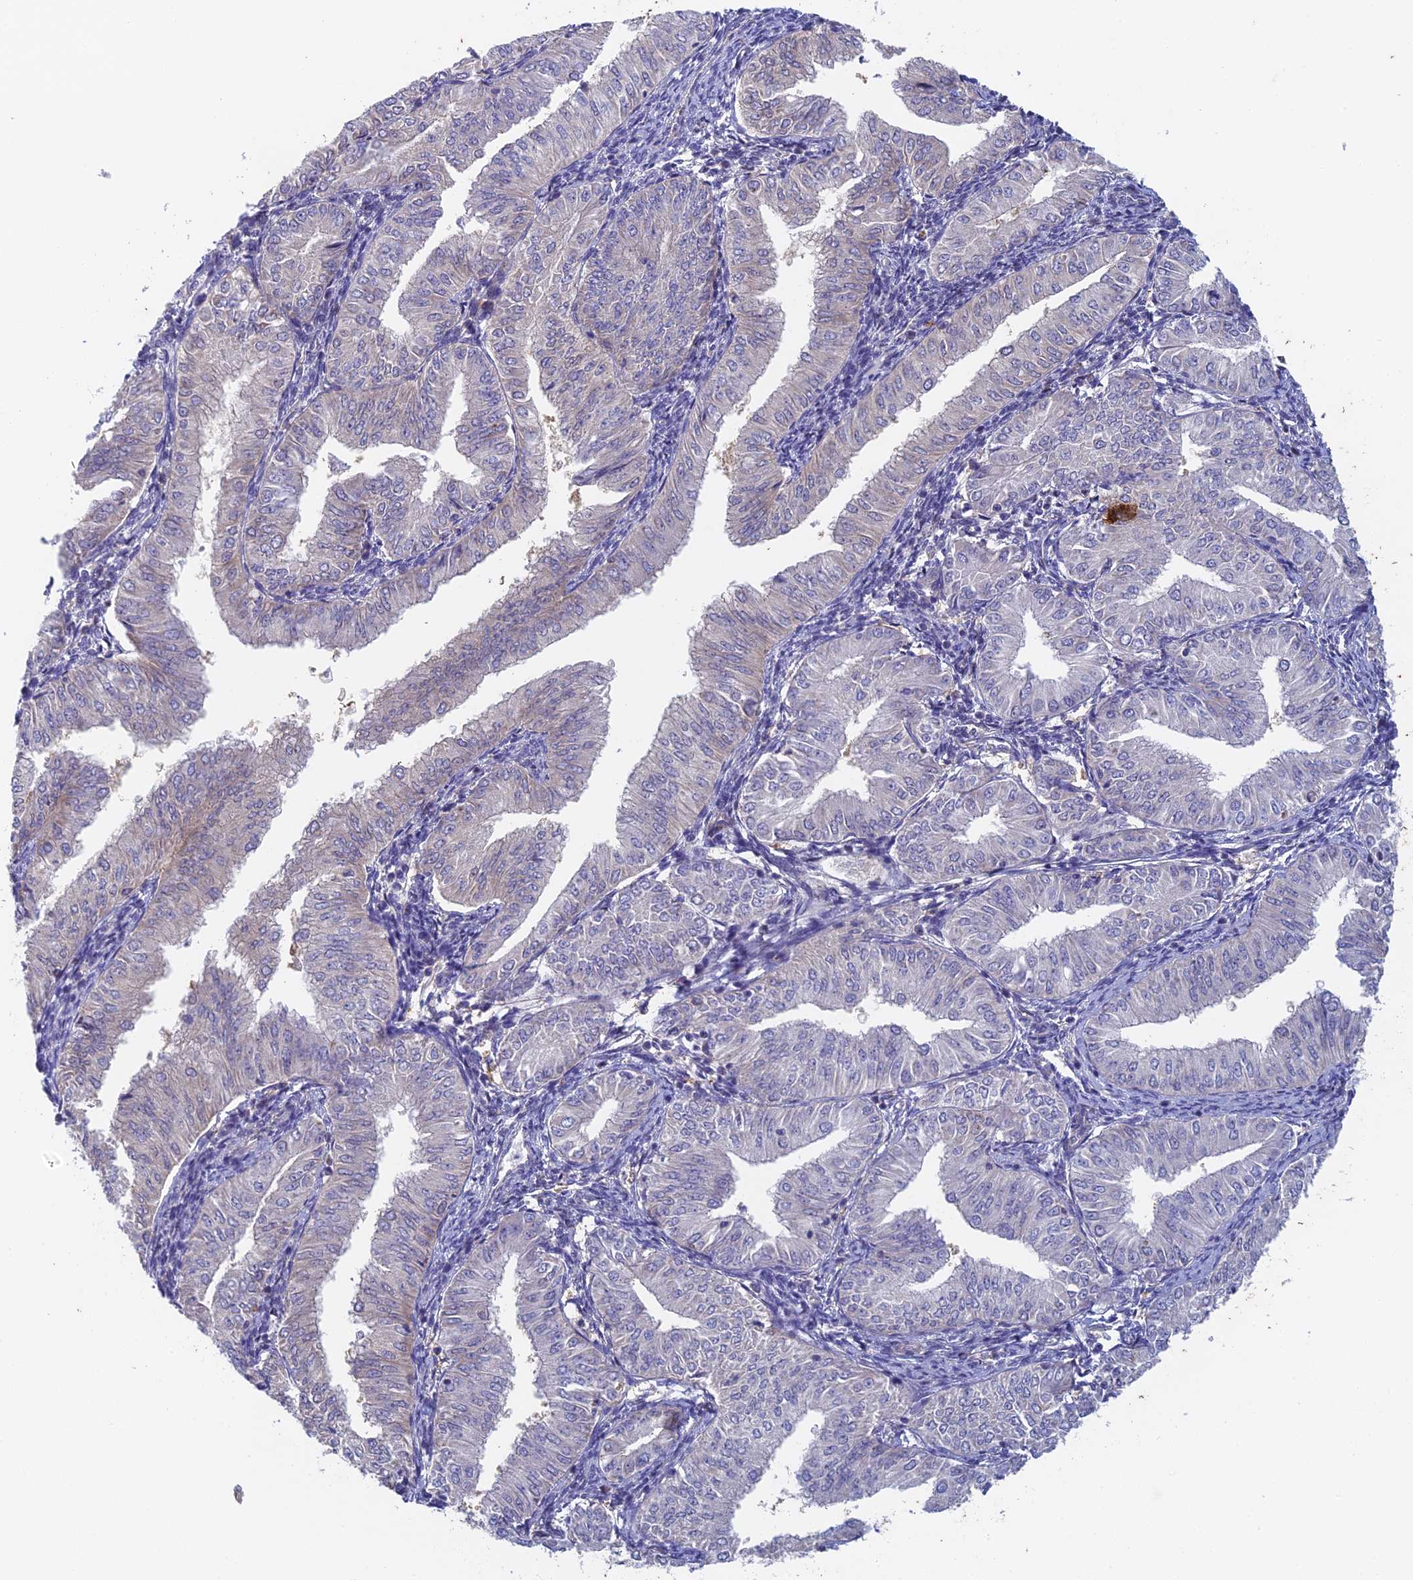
{"staining": {"intensity": "negative", "quantity": "none", "location": "none"}, "tissue": "endometrial cancer", "cell_type": "Tumor cells", "image_type": "cancer", "snomed": [{"axis": "morphology", "description": "Normal tissue, NOS"}, {"axis": "morphology", "description": "Adenocarcinoma, NOS"}, {"axis": "topography", "description": "Endometrium"}], "caption": "Immunohistochemical staining of human endometrial cancer (adenocarcinoma) displays no significant expression in tumor cells.", "gene": "MRPL17", "patient": {"sex": "female", "age": 53}}